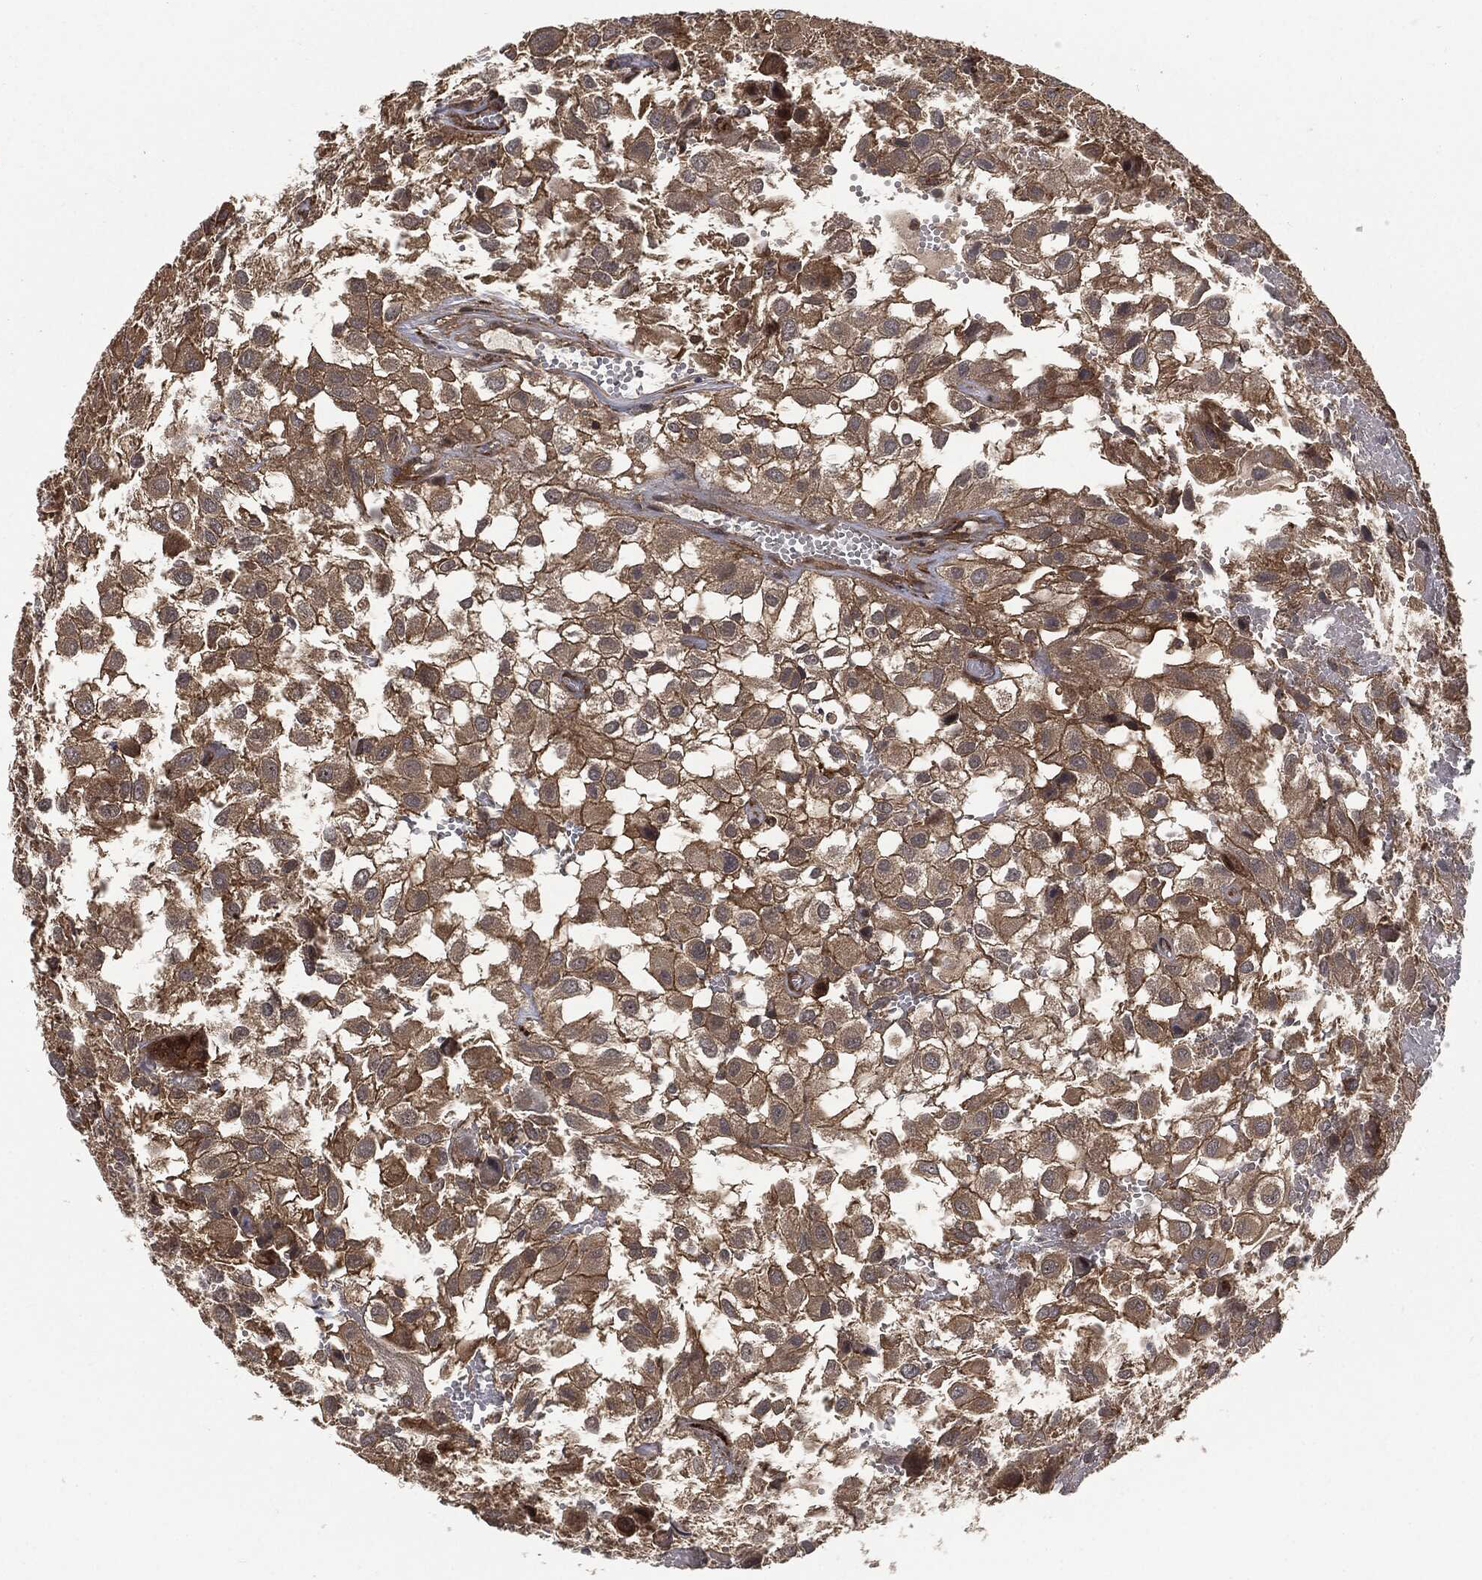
{"staining": {"intensity": "moderate", "quantity": ">75%", "location": "cytoplasmic/membranous"}, "tissue": "urothelial cancer", "cell_type": "Tumor cells", "image_type": "cancer", "snomed": [{"axis": "morphology", "description": "Urothelial carcinoma, High grade"}, {"axis": "topography", "description": "Urinary bladder"}], "caption": "Immunohistochemistry of human urothelial cancer exhibits medium levels of moderate cytoplasmic/membranous positivity in about >75% of tumor cells.", "gene": "RFTN1", "patient": {"sex": "male", "age": 56}}